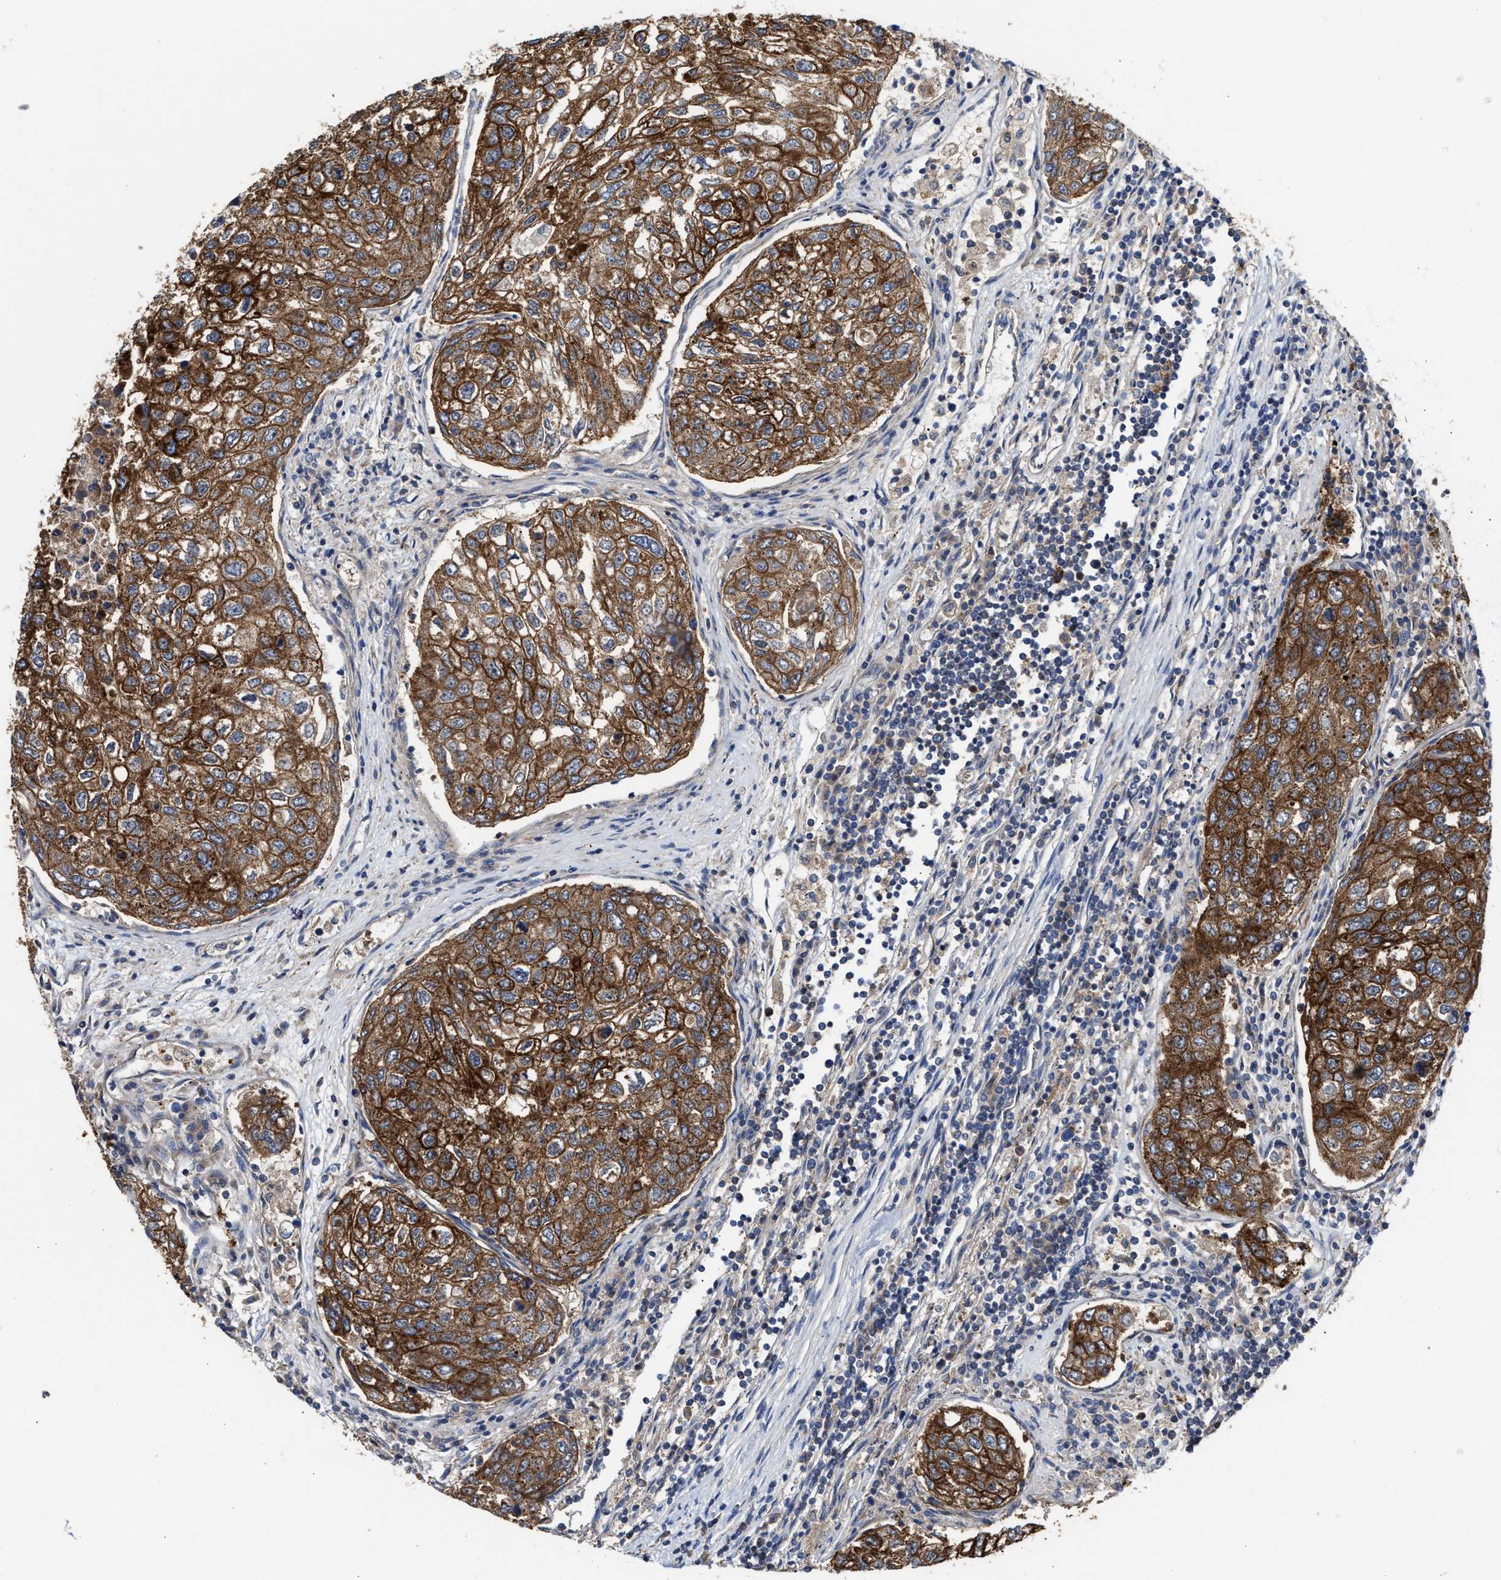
{"staining": {"intensity": "strong", "quantity": ">75%", "location": "cytoplasmic/membranous"}, "tissue": "urothelial cancer", "cell_type": "Tumor cells", "image_type": "cancer", "snomed": [{"axis": "morphology", "description": "Urothelial carcinoma, High grade"}, {"axis": "topography", "description": "Lymph node"}, {"axis": "topography", "description": "Urinary bladder"}], "caption": "Immunohistochemistry staining of urothelial cancer, which displays high levels of strong cytoplasmic/membranous staining in about >75% of tumor cells indicating strong cytoplasmic/membranous protein expression. The staining was performed using DAB (brown) for protein detection and nuclei were counterstained in hematoxylin (blue).", "gene": "MECR", "patient": {"sex": "male", "age": 51}}